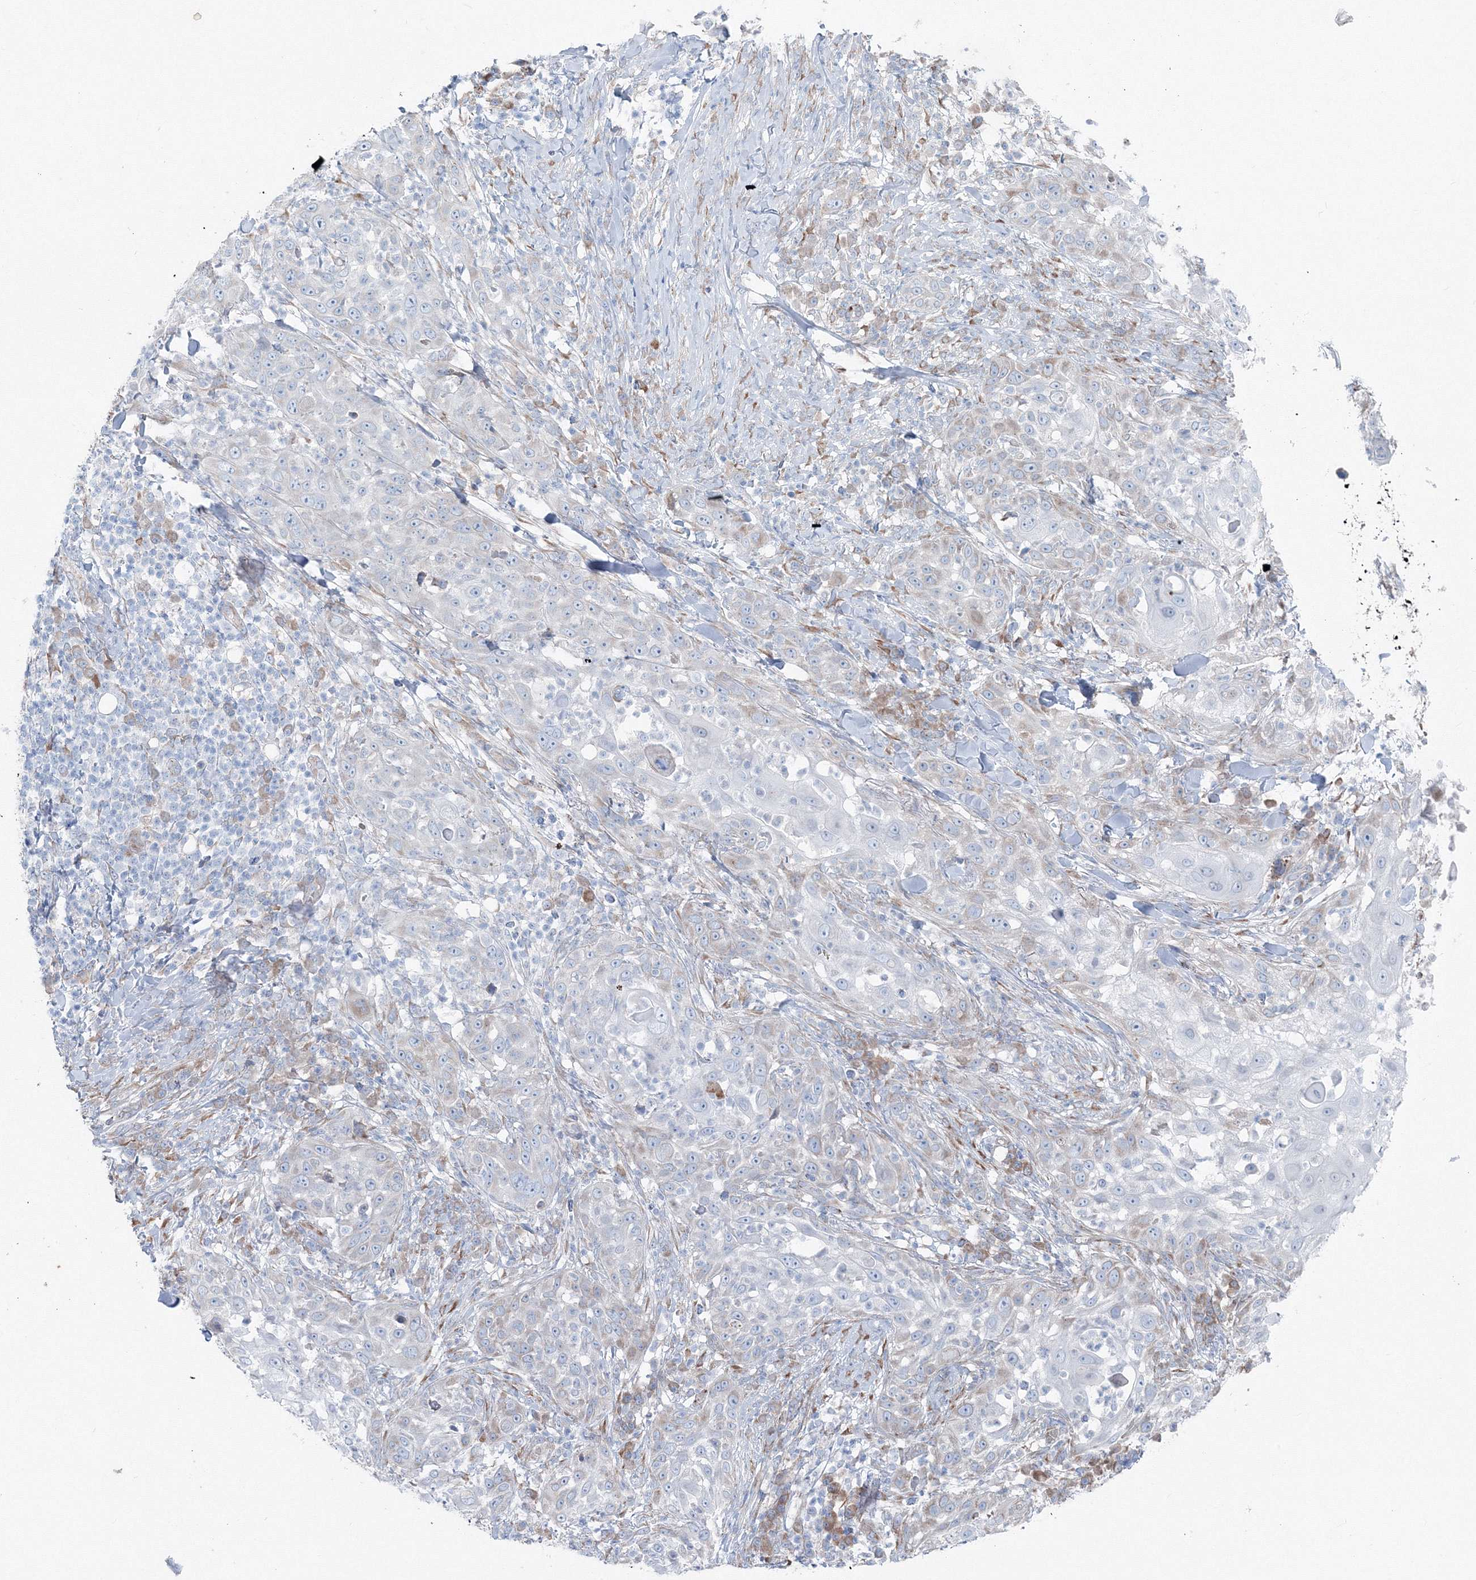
{"staining": {"intensity": "negative", "quantity": "none", "location": "none"}, "tissue": "skin cancer", "cell_type": "Tumor cells", "image_type": "cancer", "snomed": [{"axis": "morphology", "description": "Squamous cell carcinoma, NOS"}, {"axis": "topography", "description": "Skin"}], "caption": "The photomicrograph shows no significant expression in tumor cells of skin squamous cell carcinoma.", "gene": "RCN1", "patient": {"sex": "female", "age": 44}}